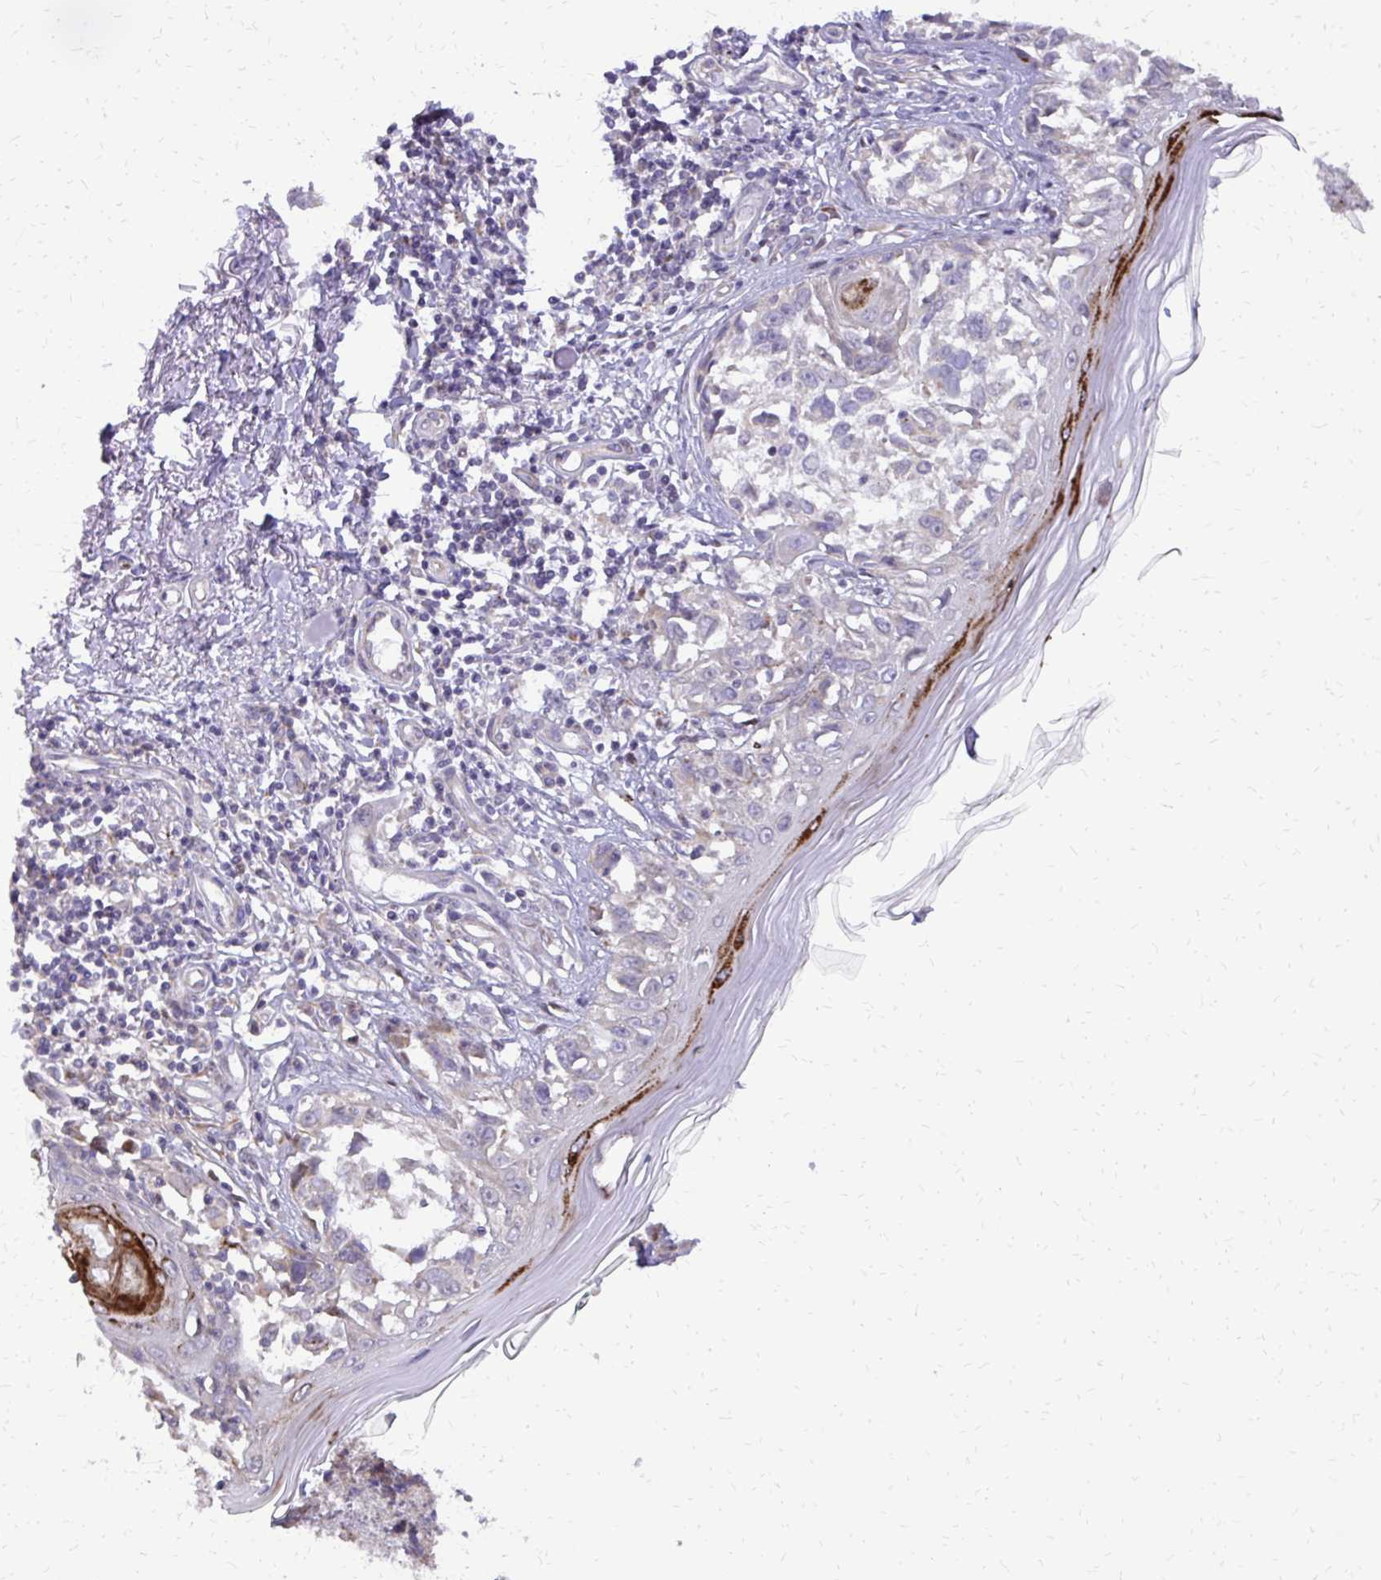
{"staining": {"intensity": "negative", "quantity": "none", "location": "none"}, "tissue": "melanoma", "cell_type": "Tumor cells", "image_type": "cancer", "snomed": [{"axis": "morphology", "description": "Malignant melanoma, NOS"}, {"axis": "topography", "description": "Skin"}], "caption": "Malignant melanoma stained for a protein using immunohistochemistry (IHC) reveals no positivity tumor cells.", "gene": "ABCC3", "patient": {"sex": "male", "age": 73}}